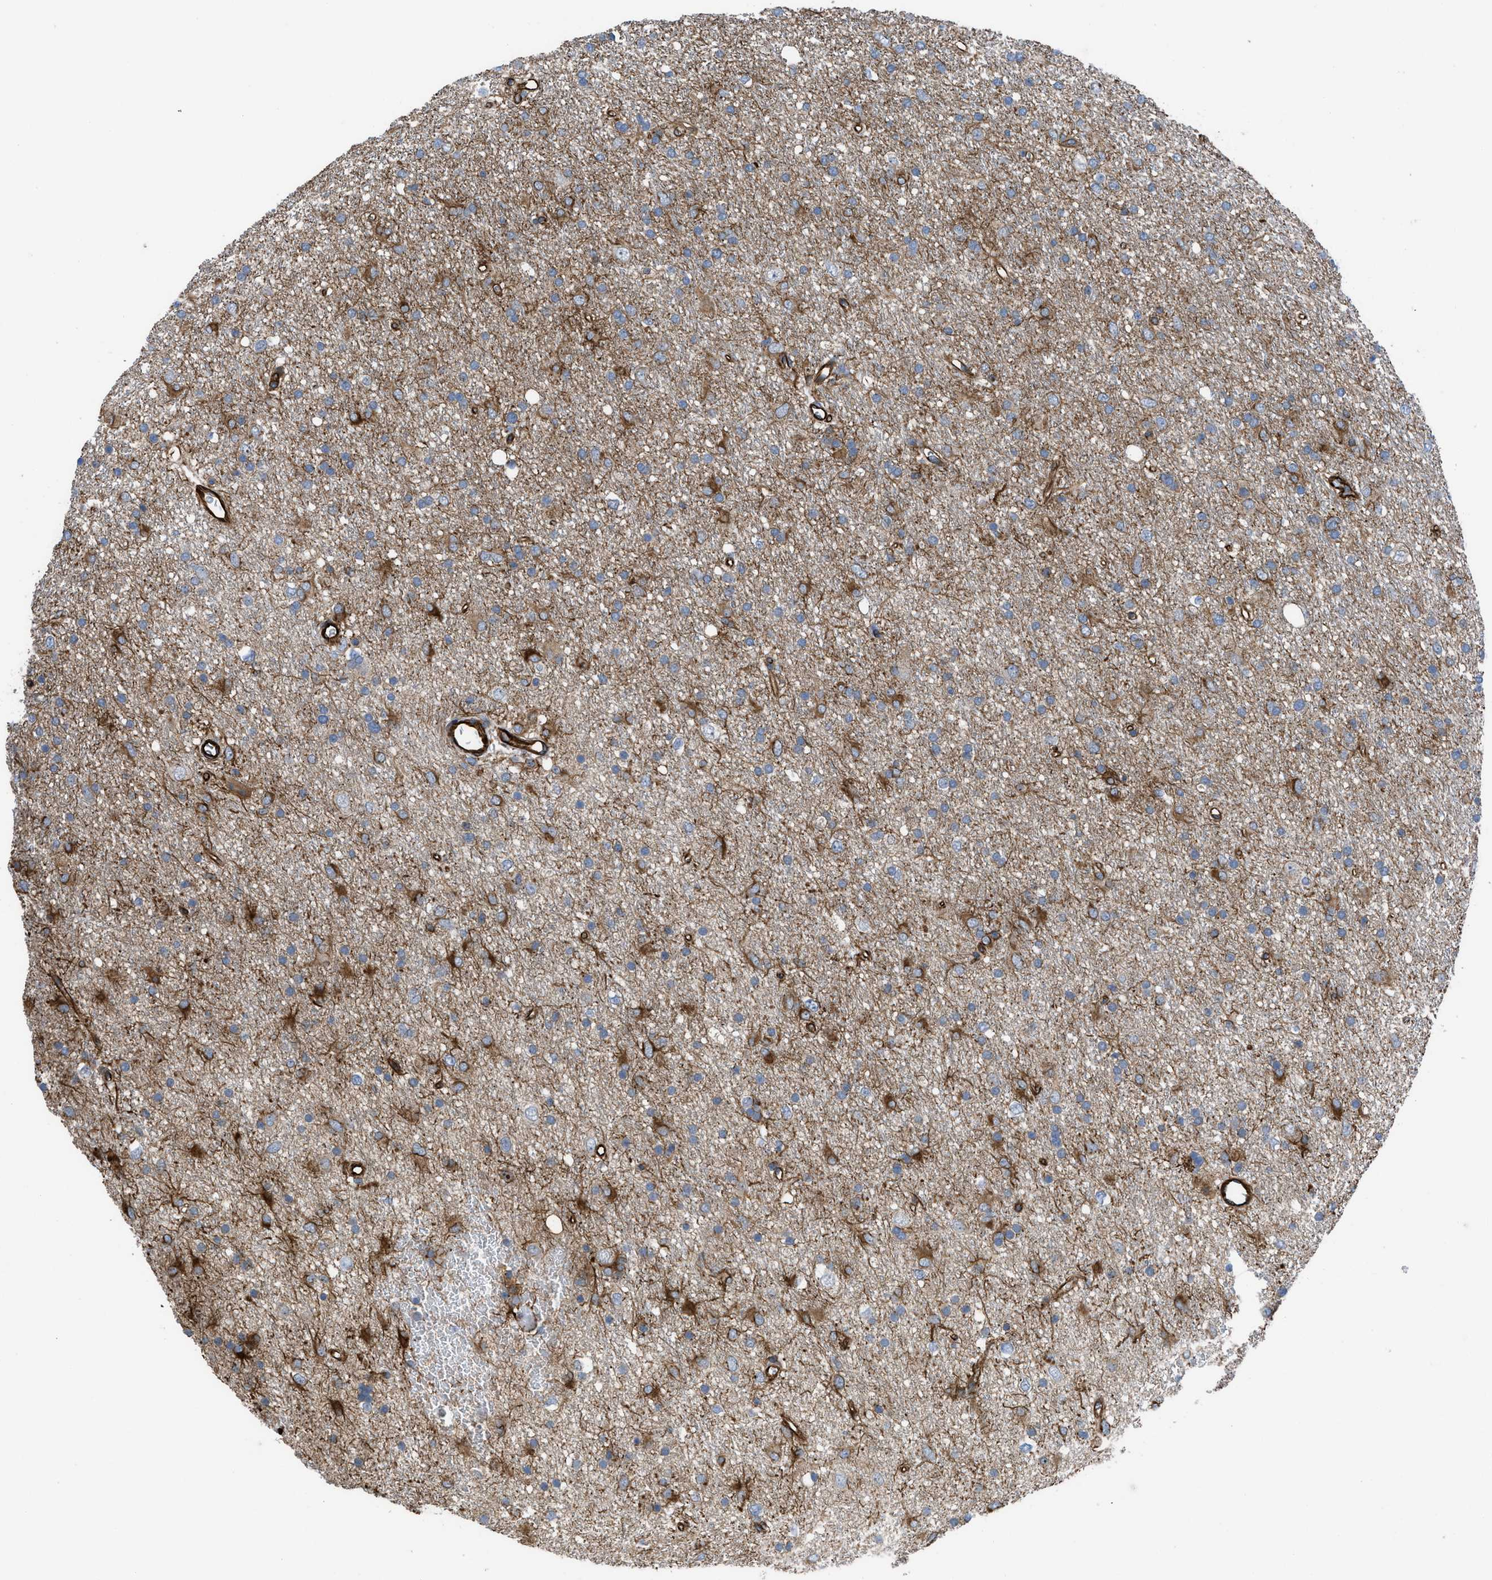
{"staining": {"intensity": "moderate", "quantity": "25%-75%", "location": "cytoplasmic/membranous"}, "tissue": "glioma", "cell_type": "Tumor cells", "image_type": "cancer", "snomed": [{"axis": "morphology", "description": "Glioma, malignant, Low grade"}, {"axis": "topography", "description": "Brain"}], "caption": "This photomicrograph demonstrates low-grade glioma (malignant) stained with immunohistochemistry (IHC) to label a protein in brown. The cytoplasmic/membranous of tumor cells show moderate positivity for the protein. Nuclei are counter-stained blue.", "gene": "PTPRE", "patient": {"sex": "male", "age": 77}}